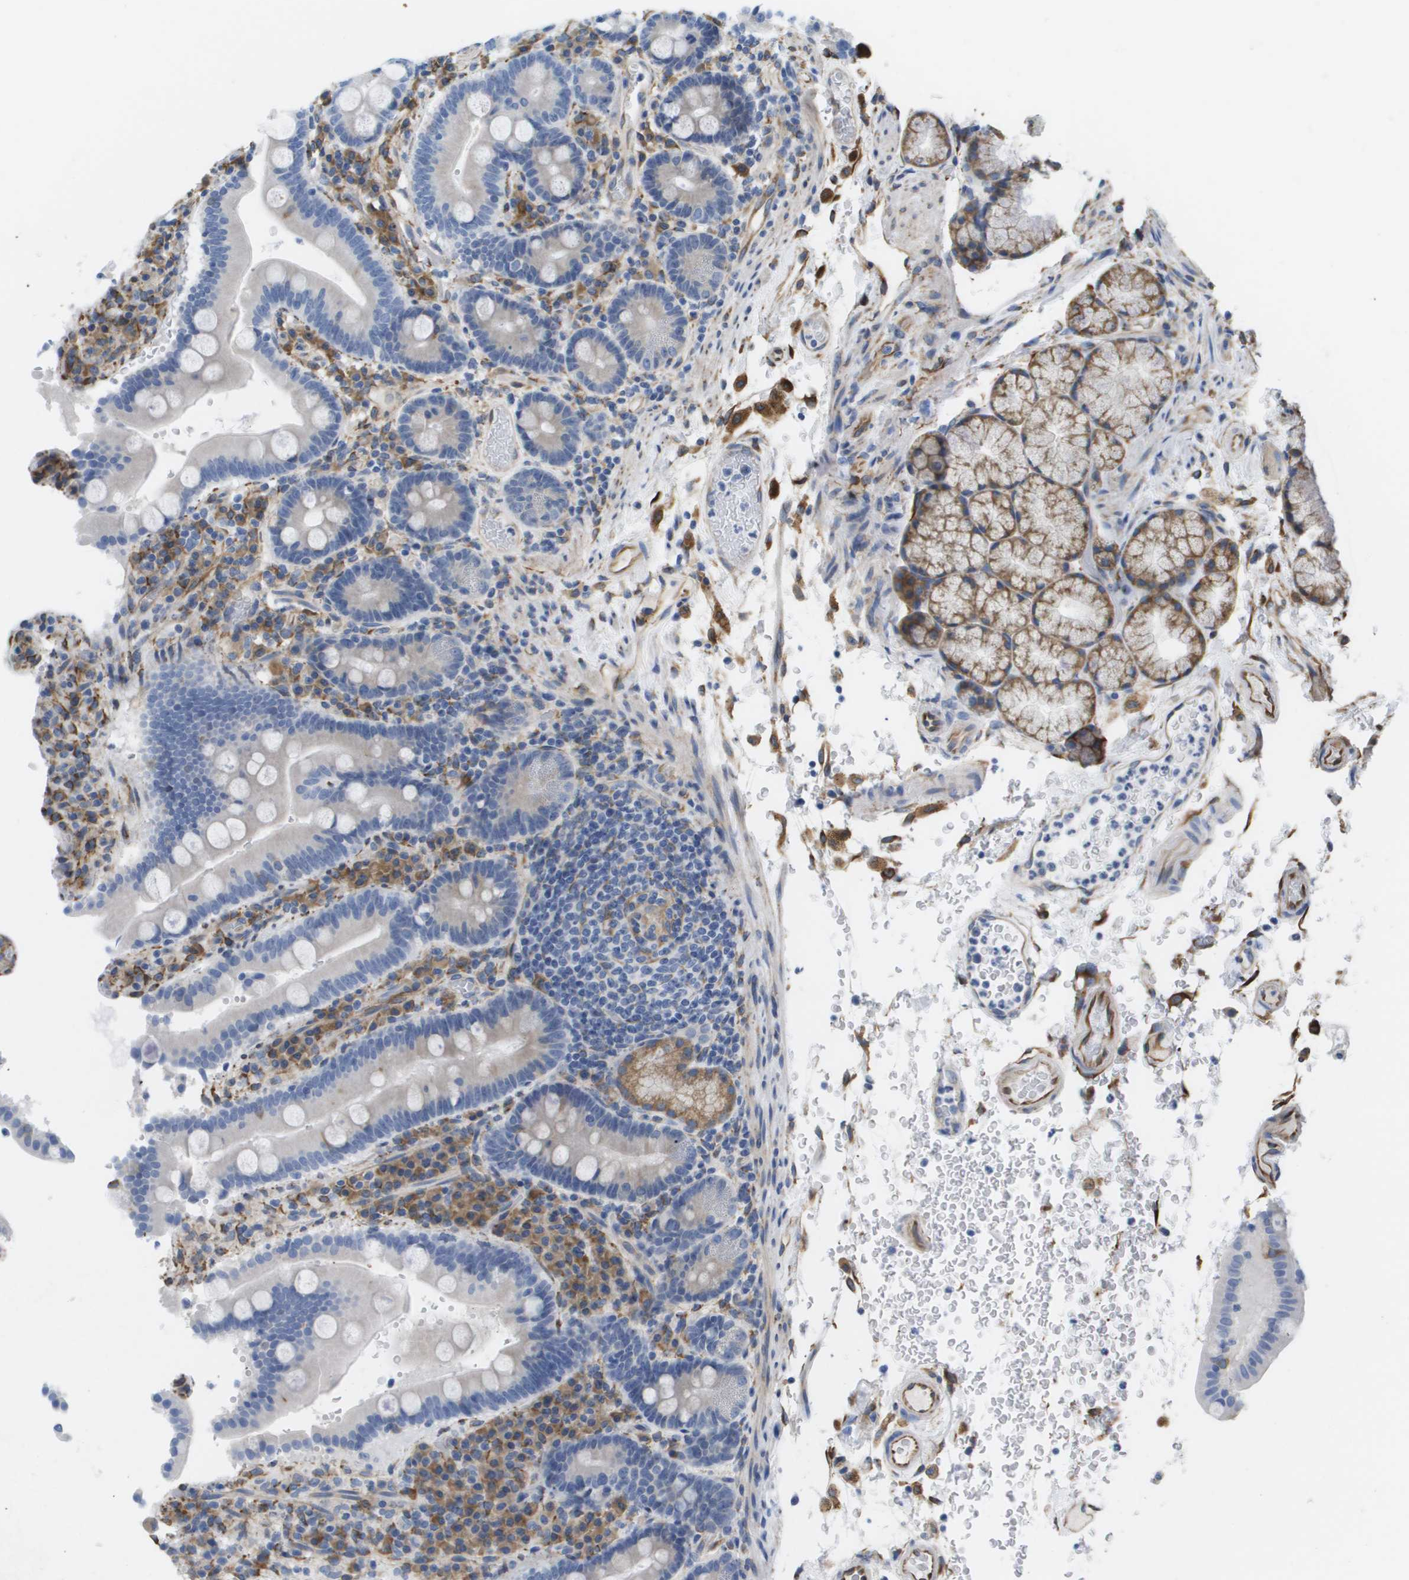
{"staining": {"intensity": "negative", "quantity": "none", "location": "none"}, "tissue": "duodenum", "cell_type": "Glandular cells", "image_type": "normal", "snomed": [{"axis": "morphology", "description": "Normal tissue, NOS"}, {"axis": "topography", "description": "Small intestine, NOS"}], "caption": "The micrograph reveals no significant positivity in glandular cells of duodenum. (DAB (3,3'-diaminobenzidine) IHC, high magnification).", "gene": "ST3GAL2", "patient": {"sex": "female", "age": 71}}